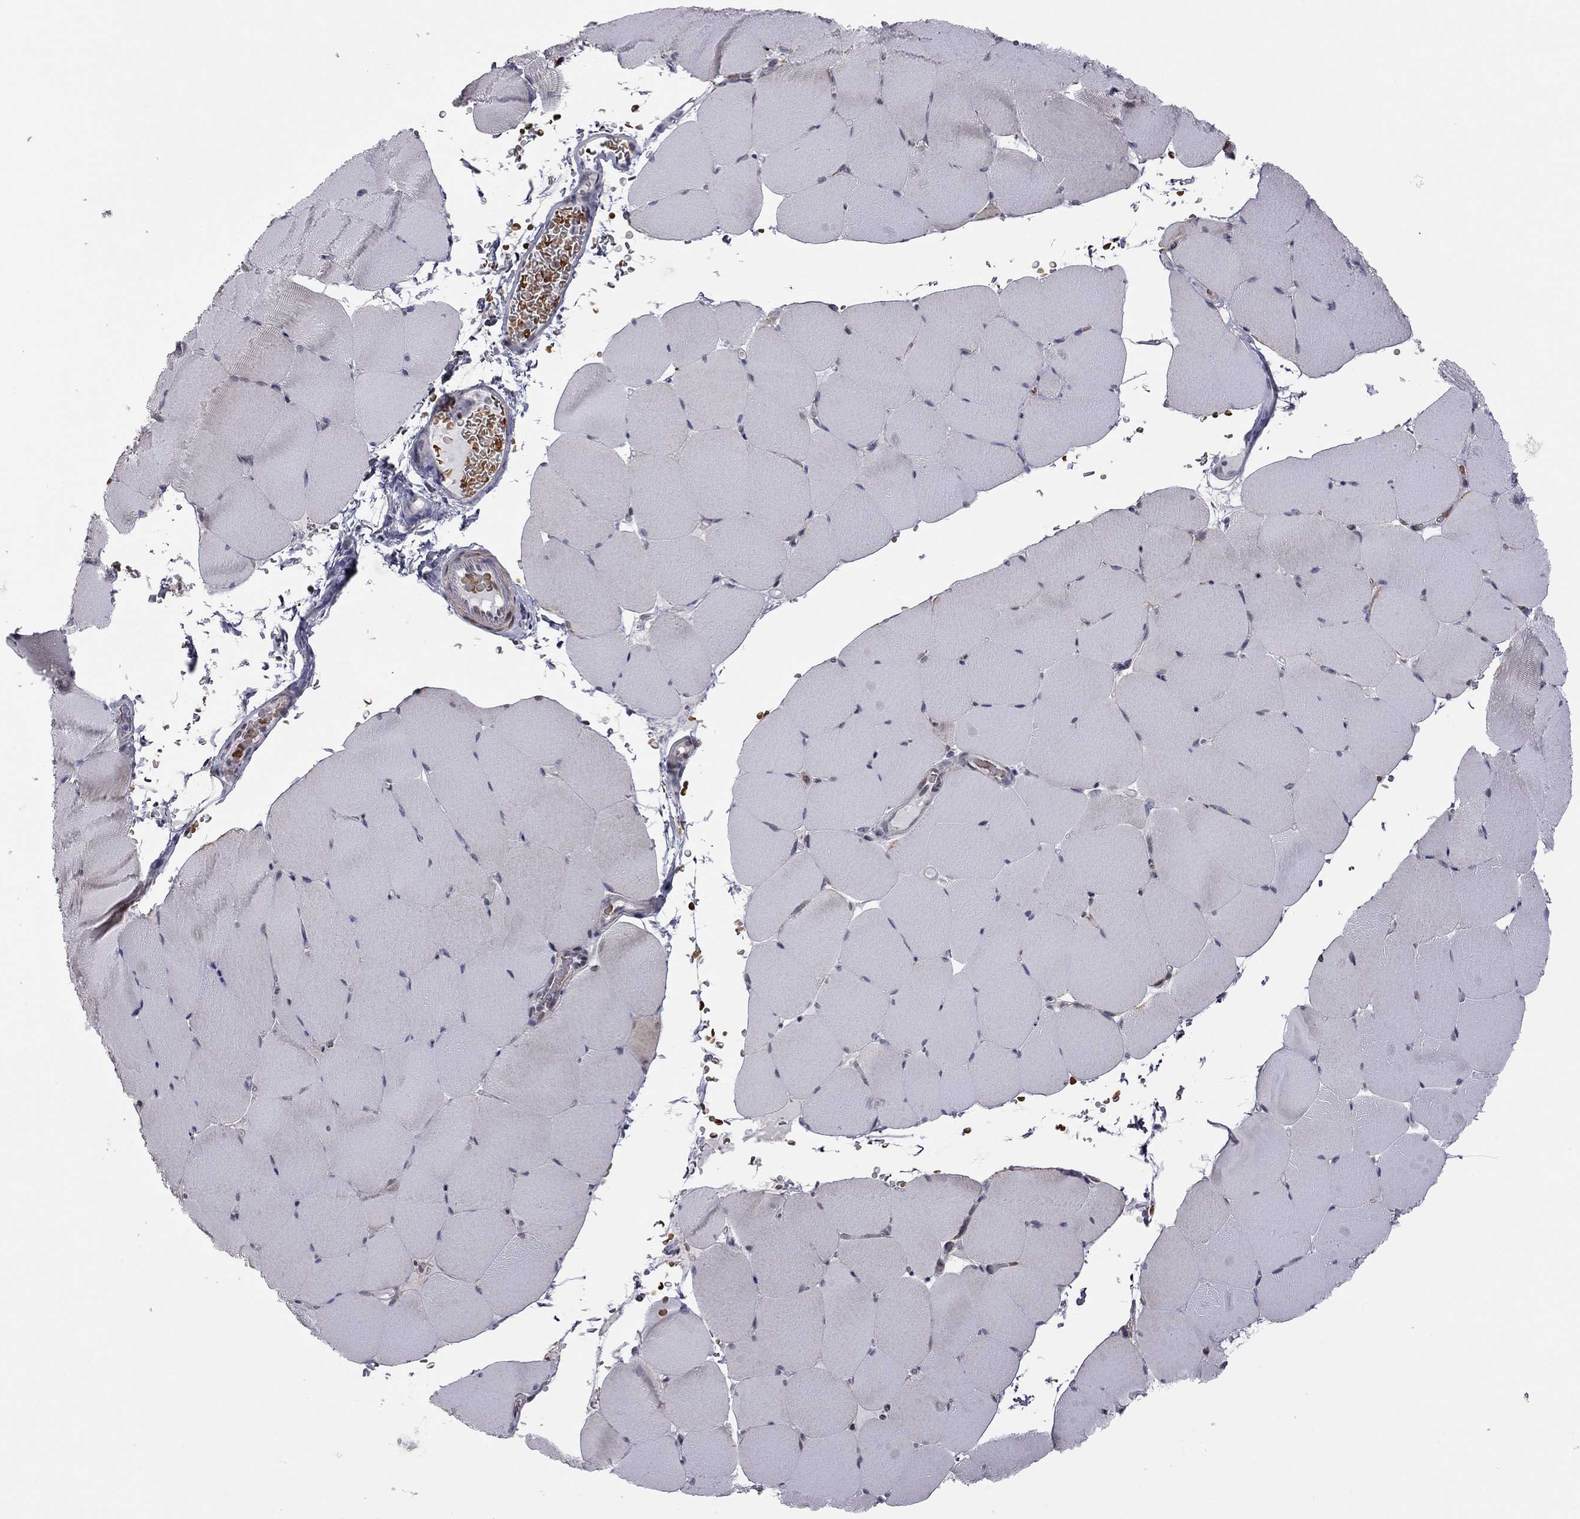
{"staining": {"intensity": "negative", "quantity": "none", "location": "none"}, "tissue": "skeletal muscle", "cell_type": "Myocytes", "image_type": "normal", "snomed": [{"axis": "morphology", "description": "Normal tissue, NOS"}, {"axis": "topography", "description": "Skeletal muscle"}], "caption": "Immunohistochemistry photomicrograph of benign human skeletal muscle stained for a protein (brown), which displays no staining in myocytes.", "gene": "MC3R", "patient": {"sex": "female", "age": 37}}